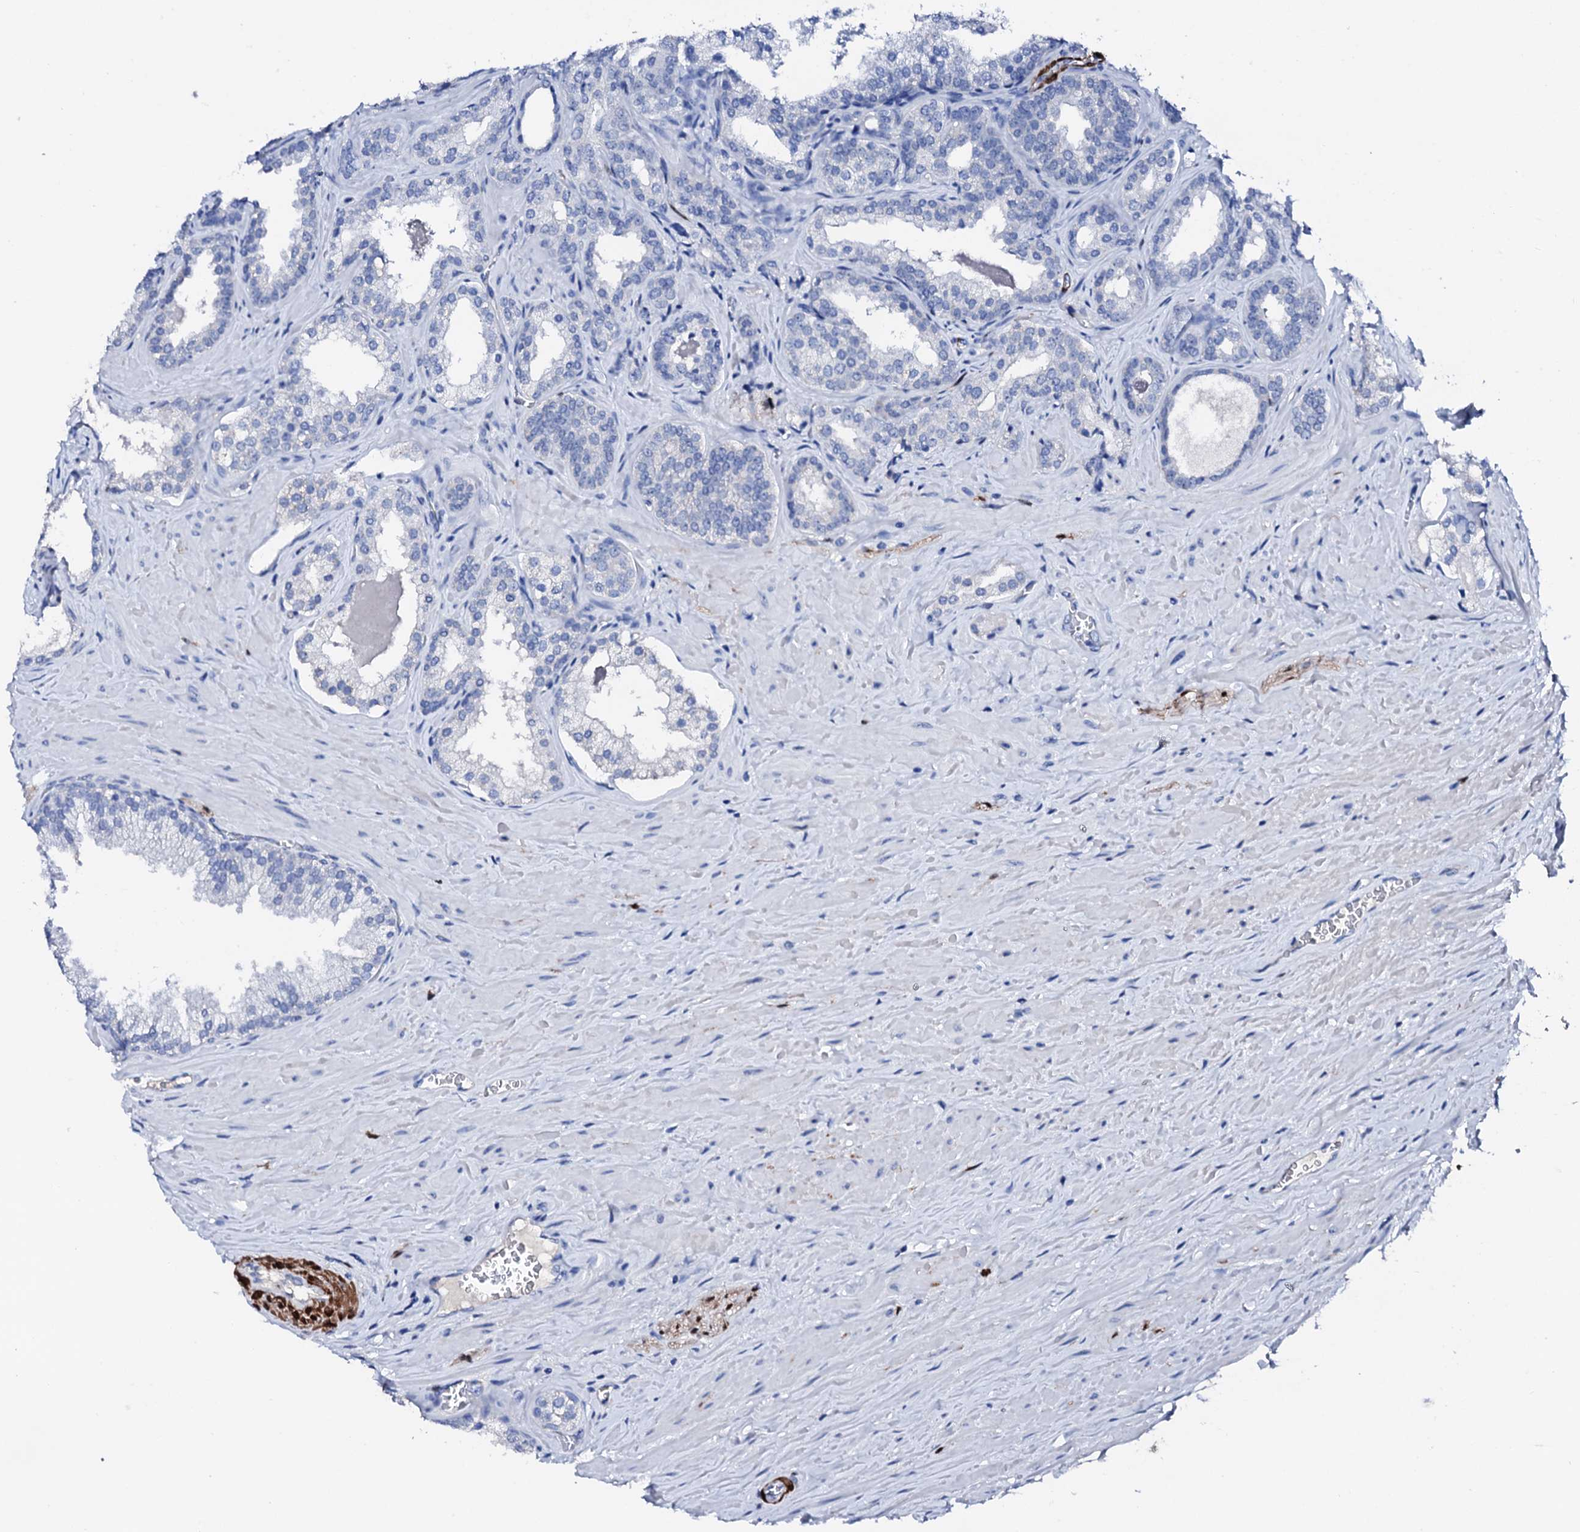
{"staining": {"intensity": "negative", "quantity": "none", "location": "none"}, "tissue": "prostate cancer", "cell_type": "Tumor cells", "image_type": "cancer", "snomed": [{"axis": "morphology", "description": "Adenocarcinoma, High grade"}, {"axis": "topography", "description": "Prostate"}], "caption": "This is a micrograph of immunohistochemistry staining of prostate adenocarcinoma (high-grade), which shows no expression in tumor cells. (DAB (3,3'-diaminobenzidine) IHC, high magnification).", "gene": "NRIP2", "patient": {"sex": "male", "age": 64}}